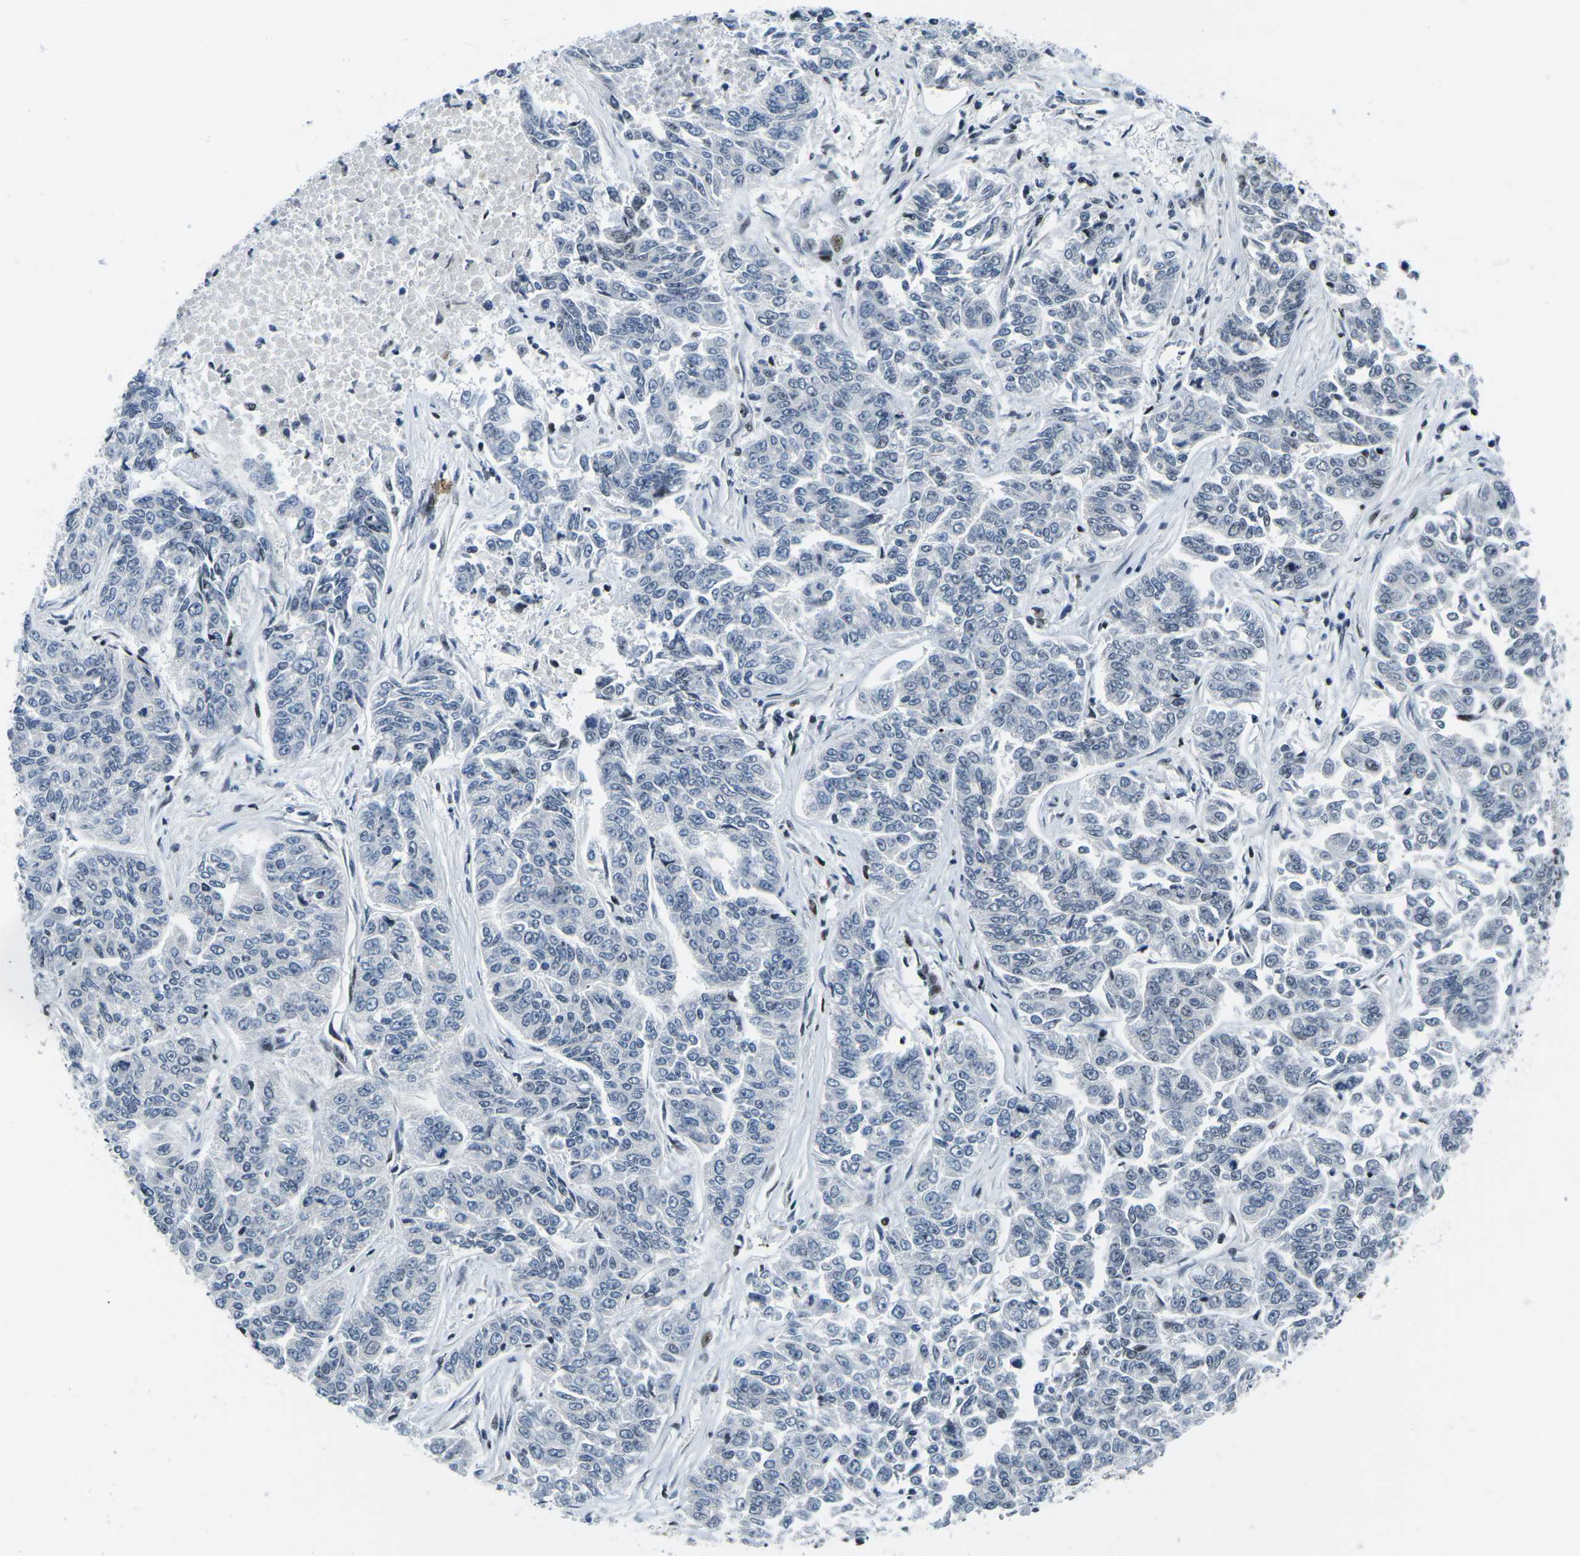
{"staining": {"intensity": "negative", "quantity": "none", "location": "none"}, "tissue": "lung cancer", "cell_type": "Tumor cells", "image_type": "cancer", "snomed": [{"axis": "morphology", "description": "Adenocarcinoma, NOS"}, {"axis": "topography", "description": "Lung"}], "caption": "An immunohistochemistry (IHC) histopathology image of lung adenocarcinoma is shown. There is no staining in tumor cells of lung adenocarcinoma.", "gene": "PRPF8", "patient": {"sex": "male", "age": 84}}